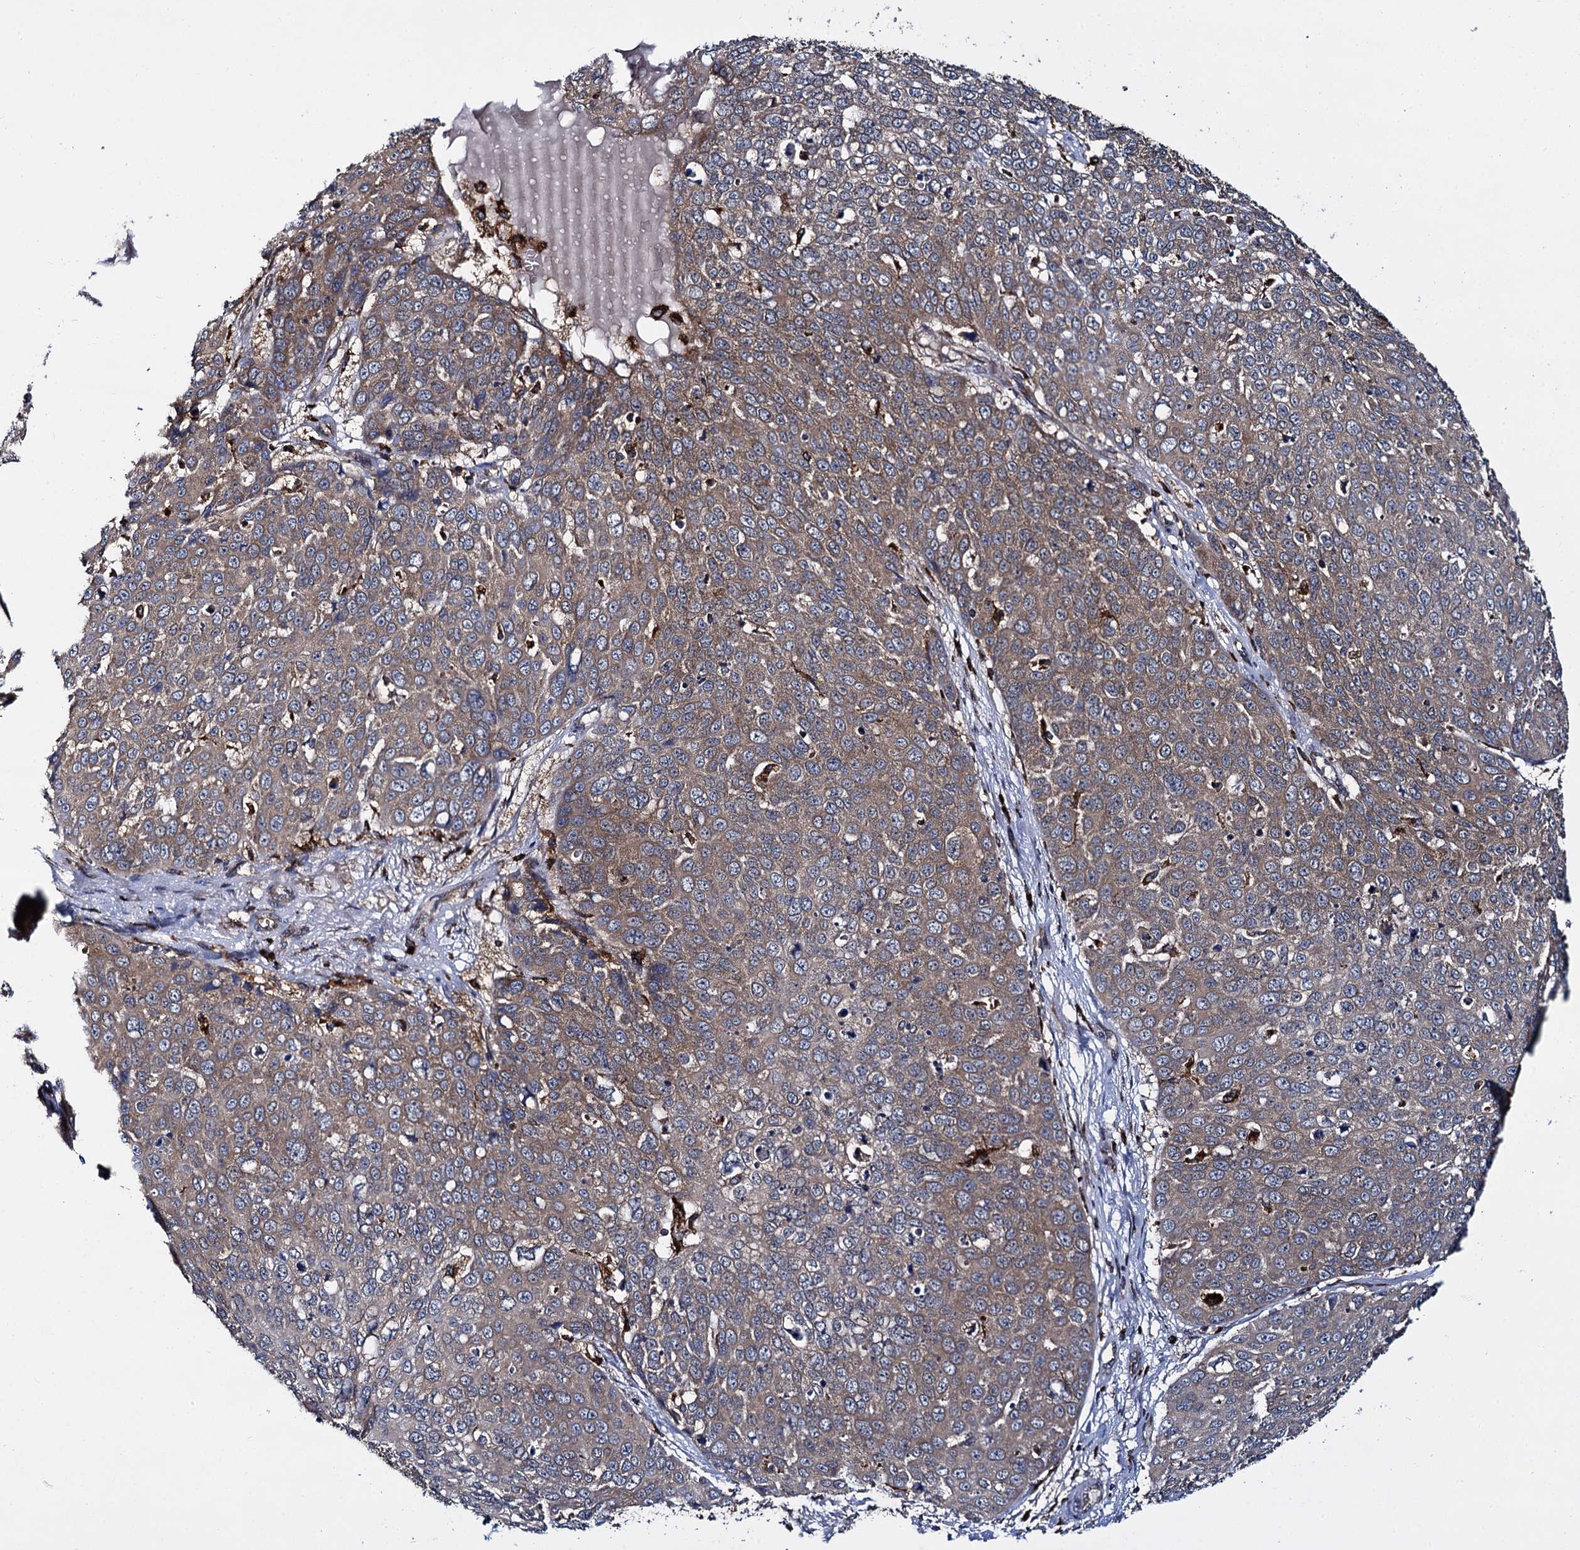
{"staining": {"intensity": "moderate", "quantity": ">75%", "location": "cytoplasmic/membranous"}, "tissue": "skin cancer", "cell_type": "Tumor cells", "image_type": "cancer", "snomed": [{"axis": "morphology", "description": "Squamous cell carcinoma, NOS"}, {"axis": "topography", "description": "Skin"}], "caption": "High-magnification brightfield microscopy of skin cancer (squamous cell carcinoma) stained with DAB (3,3'-diaminobenzidine) (brown) and counterstained with hematoxylin (blue). tumor cells exhibit moderate cytoplasmic/membranous staining is appreciated in about>75% of cells.", "gene": "UFM1", "patient": {"sex": "male", "age": 71}}